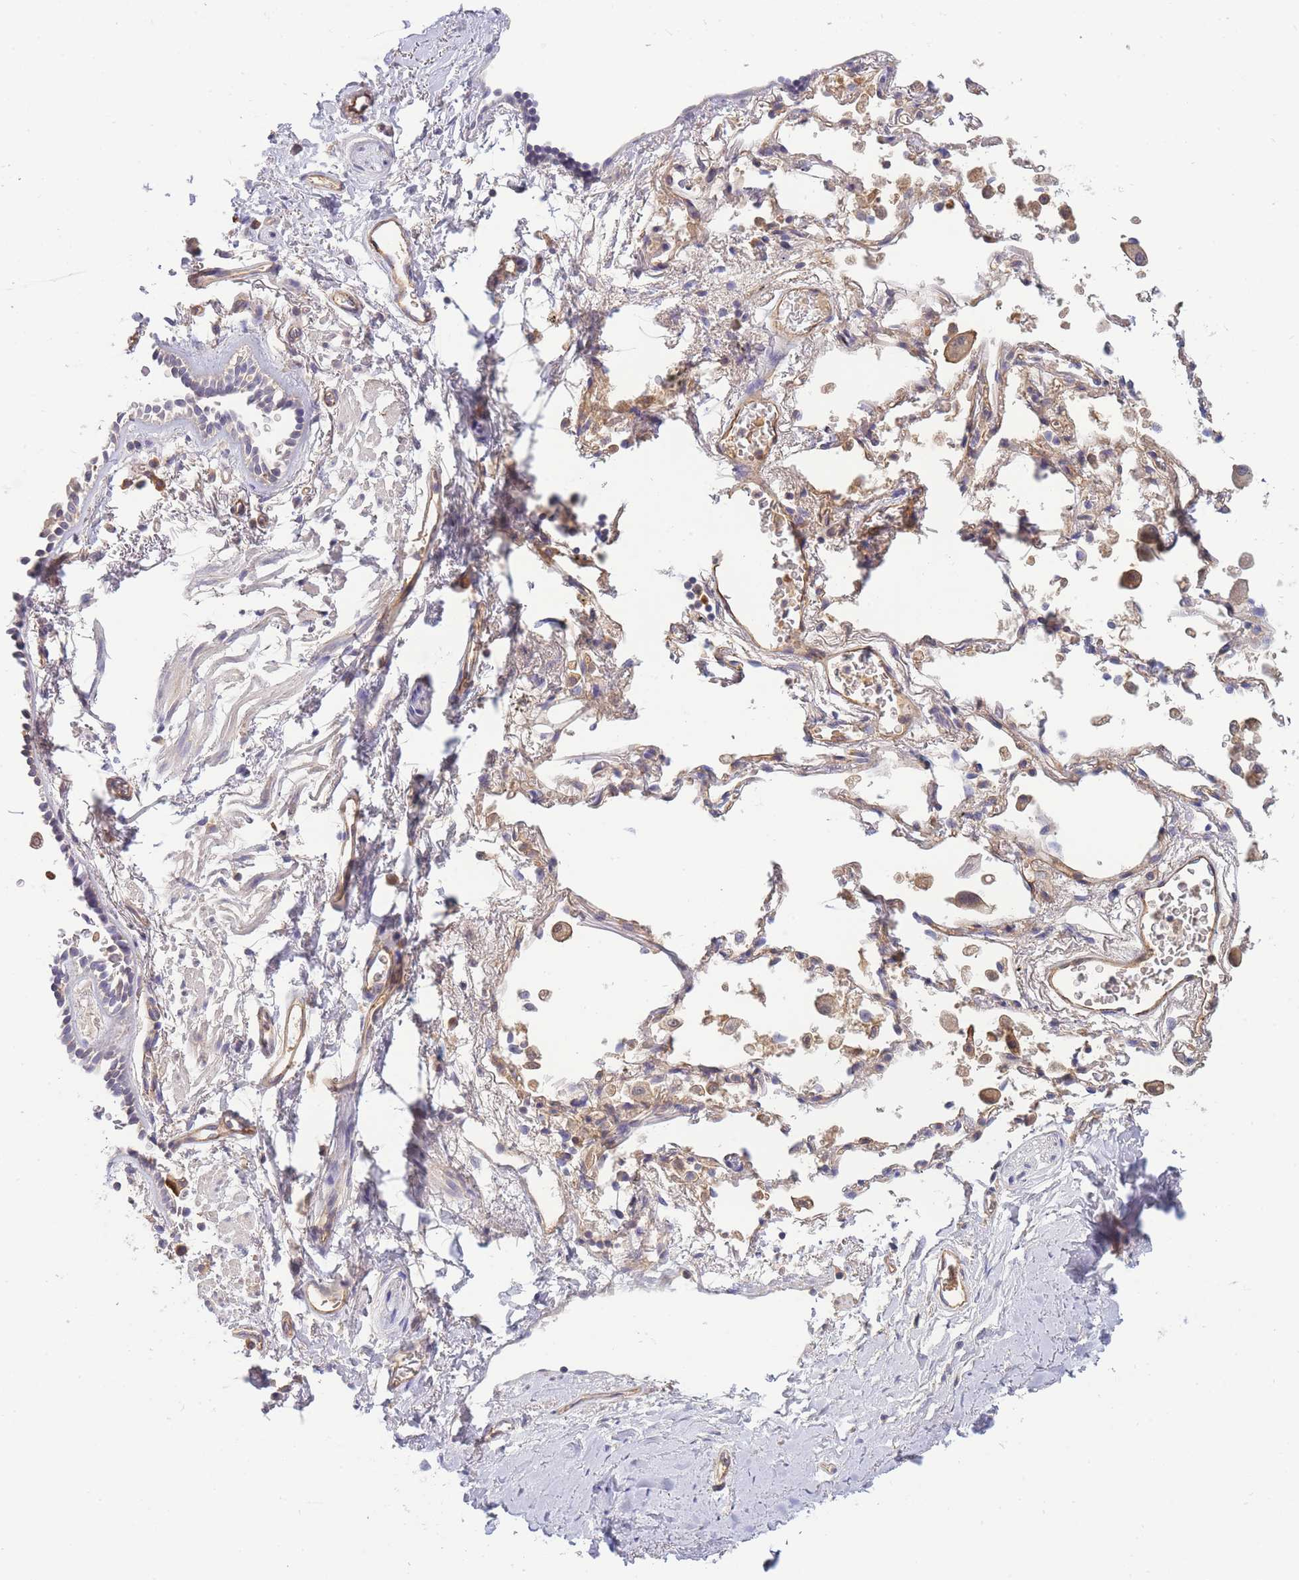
{"staining": {"intensity": "negative", "quantity": "none", "location": "none"}, "tissue": "soft tissue", "cell_type": "Fibroblasts", "image_type": "normal", "snomed": [{"axis": "morphology", "description": "Normal tissue, NOS"}, {"axis": "topography", "description": "Cartilage tissue"}], "caption": "DAB immunohistochemical staining of unremarkable human soft tissue reveals no significant positivity in fibroblasts.", "gene": "NDUFAF5", "patient": {"sex": "male", "age": 73}}